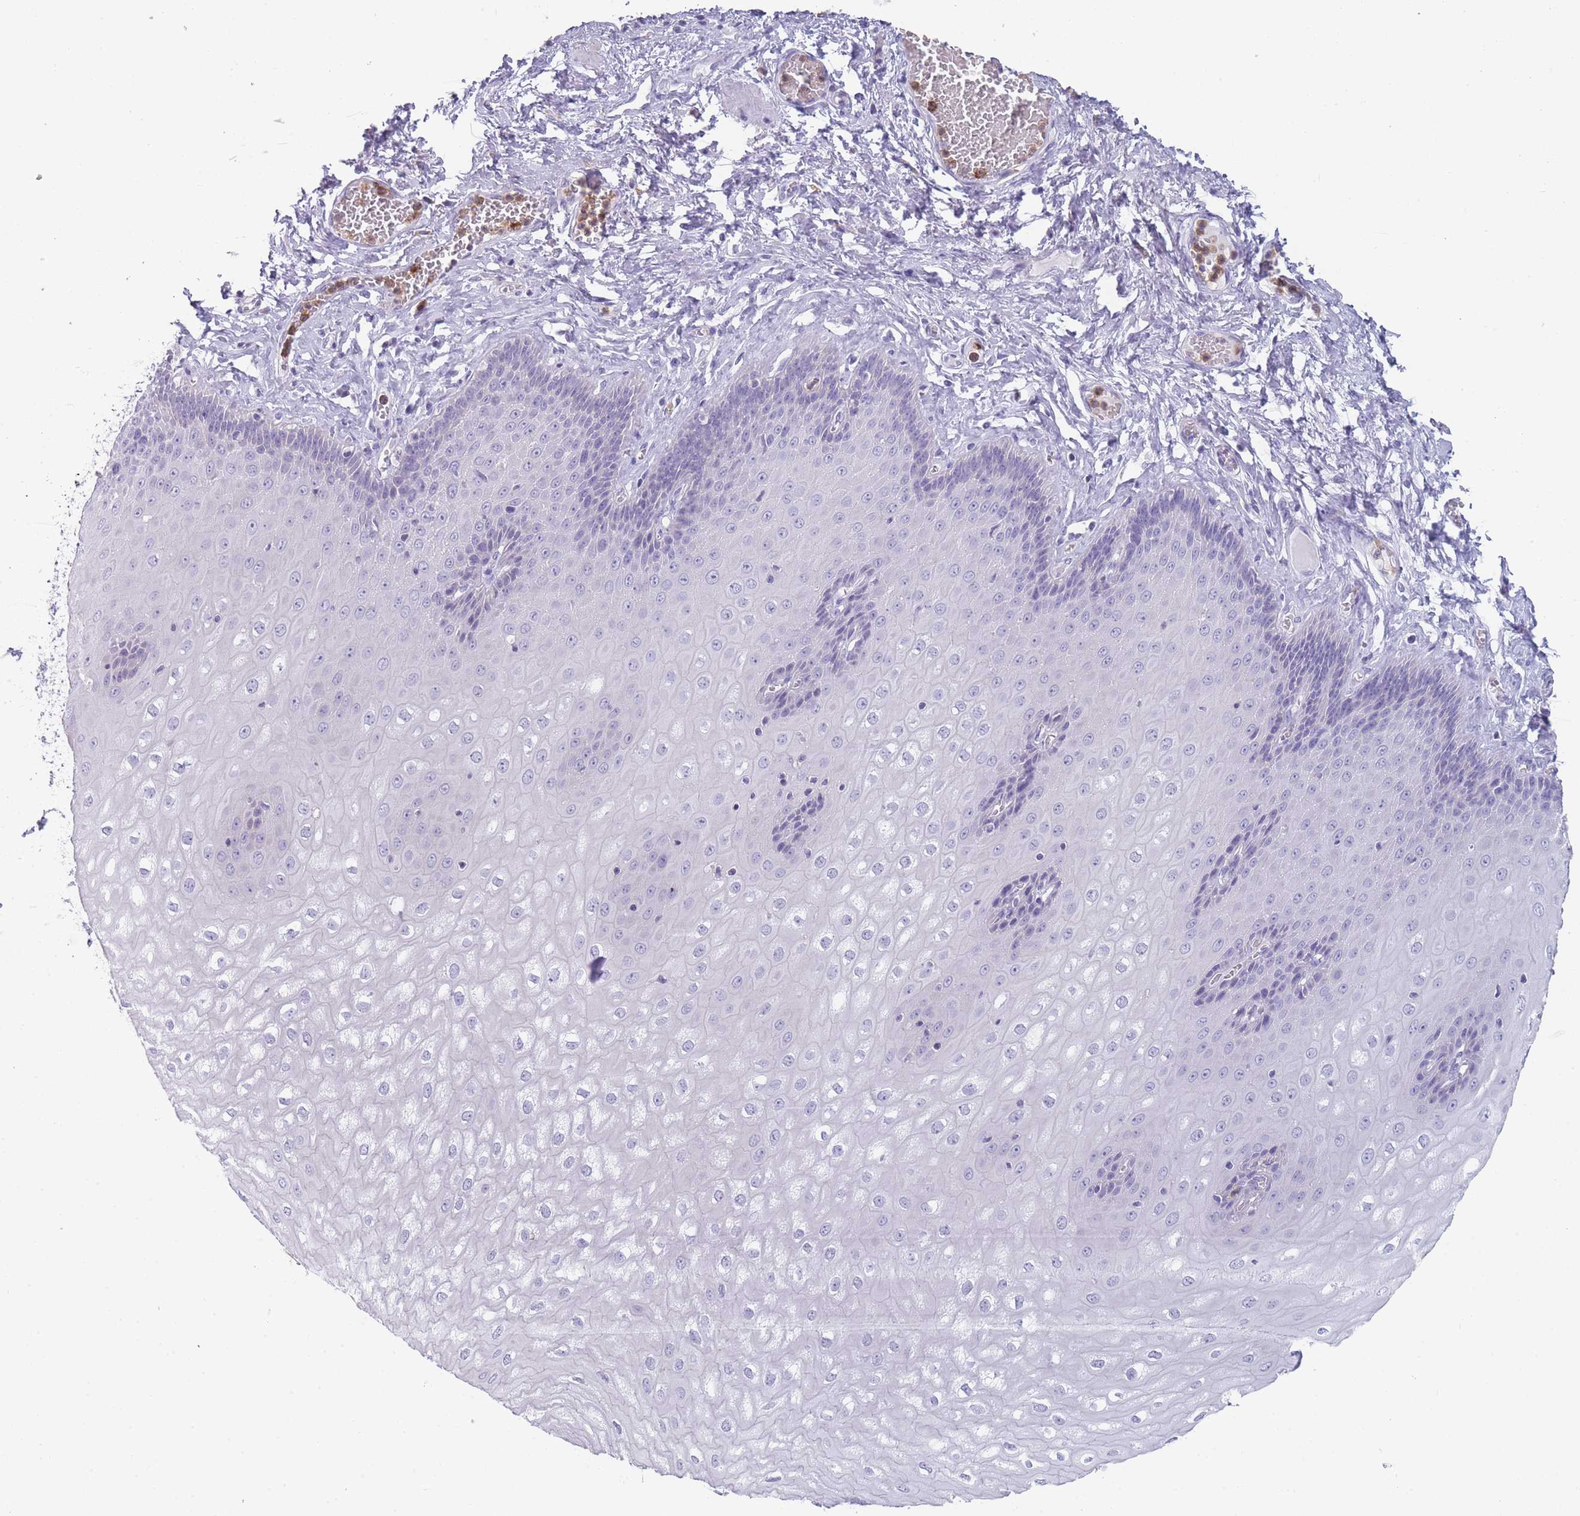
{"staining": {"intensity": "negative", "quantity": "none", "location": "none"}, "tissue": "esophagus", "cell_type": "Squamous epithelial cells", "image_type": "normal", "snomed": [{"axis": "morphology", "description": "Normal tissue, NOS"}, {"axis": "topography", "description": "Esophagus"}], "caption": "A high-resolution histopathology image shows immunohistochemistry staining of normal esophagus, which reveals no significant positivity in squamous epithelial cells.", "gene": "CR1L", "patient": {"sex": "male", "age": 60}}